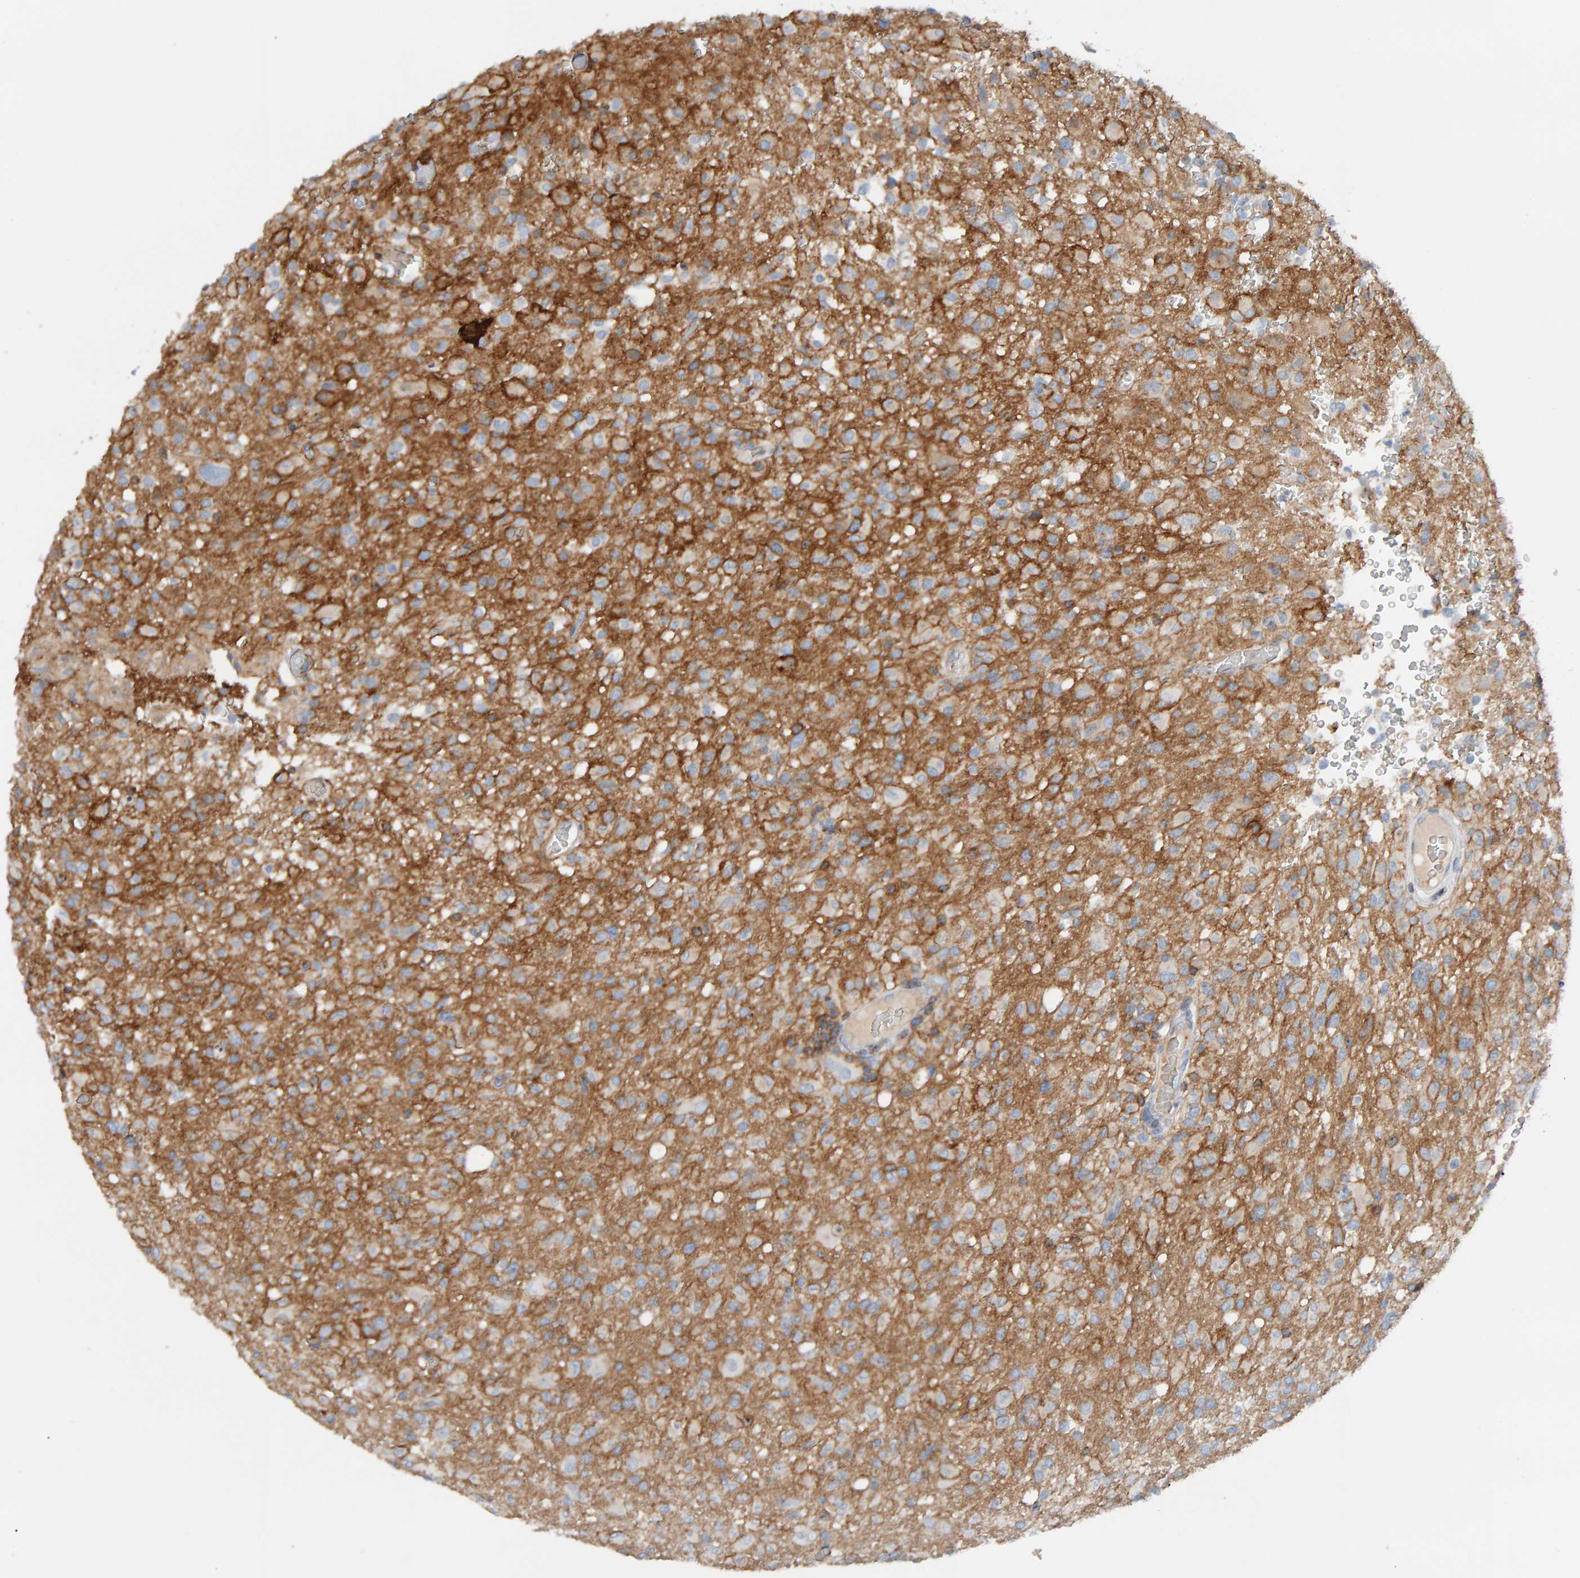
{"staining": {"intensity": "negative", "quantity": "none", "location": "none"}, "tissue": "glioma", "cell_type": "Tumor cells", "image_type": "cancer", "snomed": [{"axis": "morphology", "description": "Glioma, malignant, High grade"}, {"axis": "topography", "description": "Brain"}], "caption": "This is an immunohistochemistry micrograph of human glioma. There is no expression in tumor cells.", "gene": "FYN", "patient": {"sex": "female", "age": 57}}